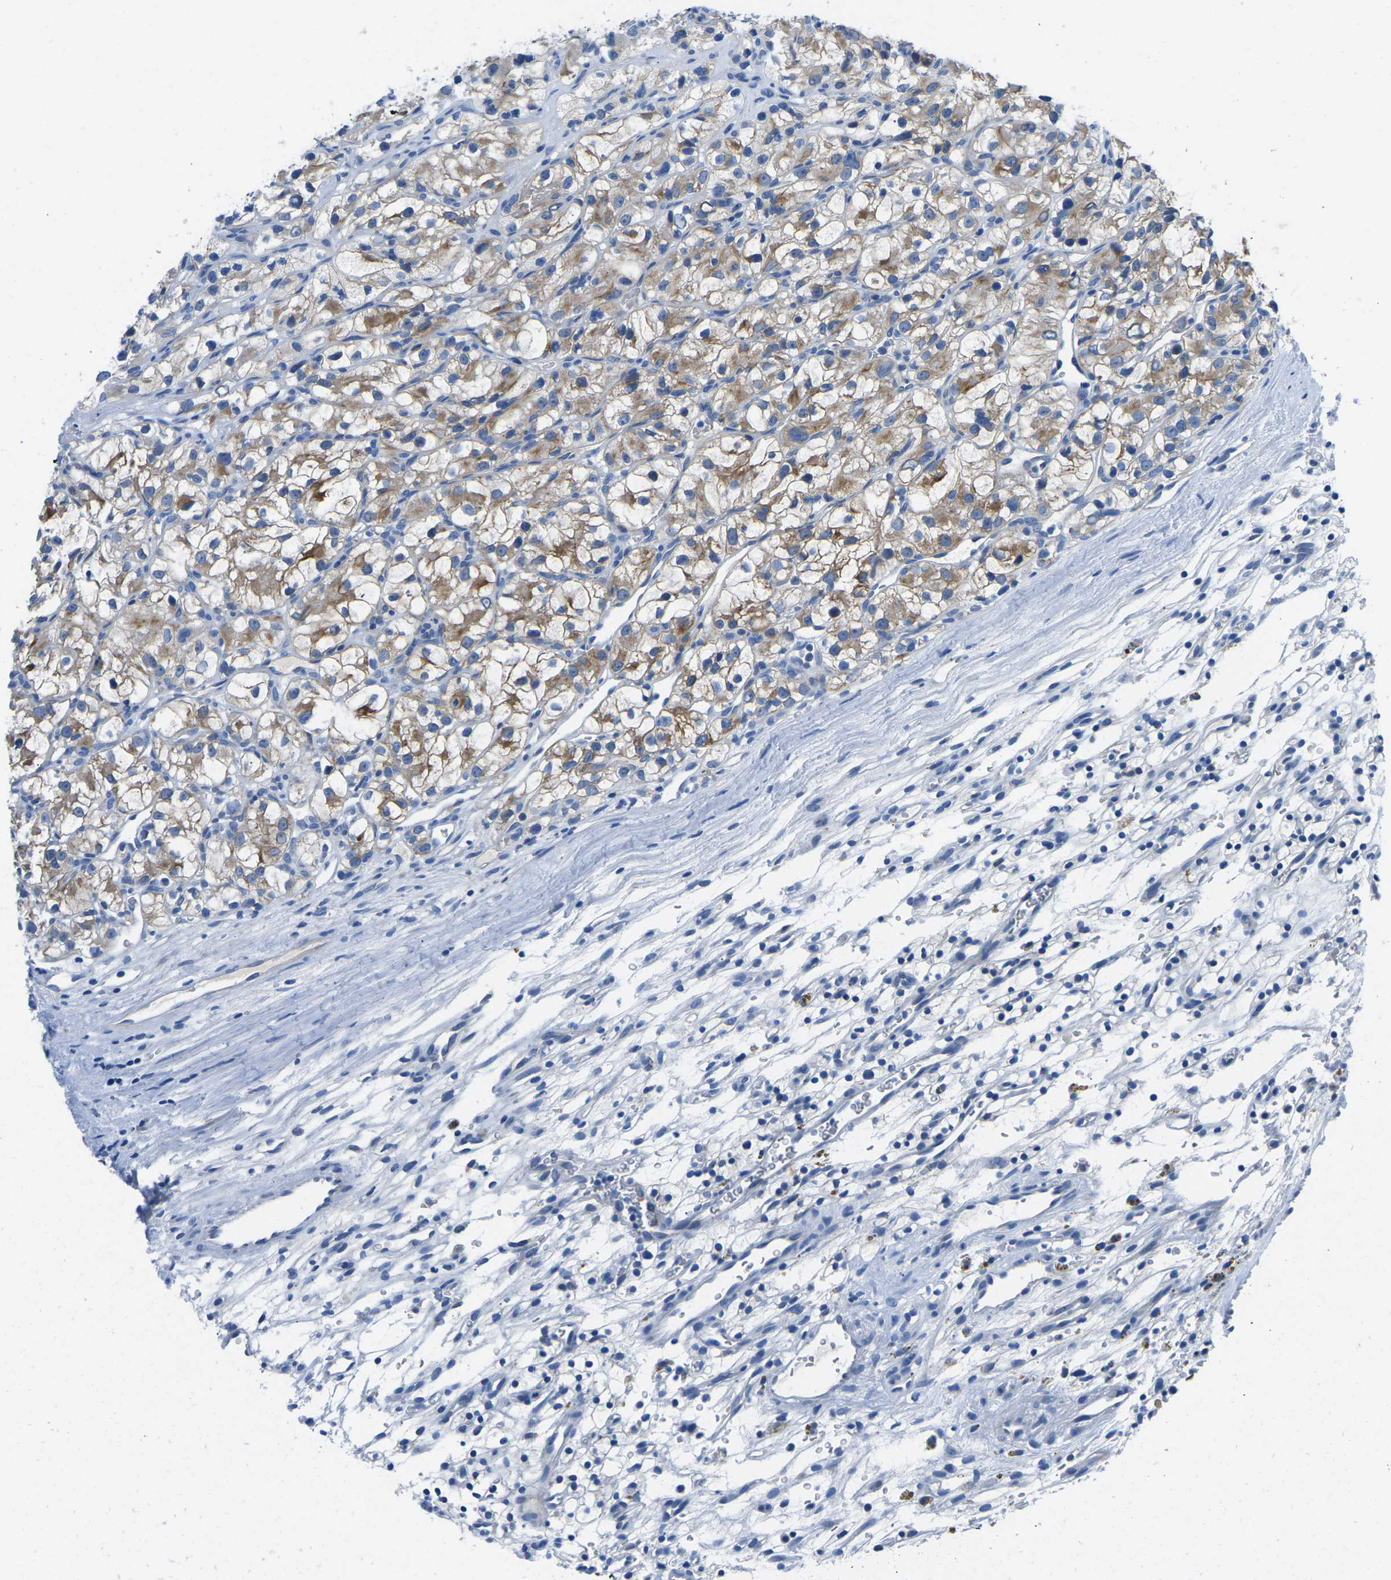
{"staining": {"intensity": "moderate", "quantity": "<25%", "location": "cytoplasmic/membranous"}, "tissue": "renal cancer", "cell_type": "Tumor cells", "image_type": "cancer", "snomed": [{"axis": "morphology", "description": "Adenocarcinoma, NOS"}, {"axis": "topography", "description": "Kidney"}], "caption": "A low amount of moderate cytoplasmic/membranous staining is seen in approximately <25% of tumor cells in adenocarcinoma (renal) tissue. (Stains: DAB (3,3'-diaminobenzidine) in brown, nuclei in blue, Microscopy: brightfield microscopy at high magnification).", "gene": "TM6SF1", "patient": {"sex": "female", "age": 57}}